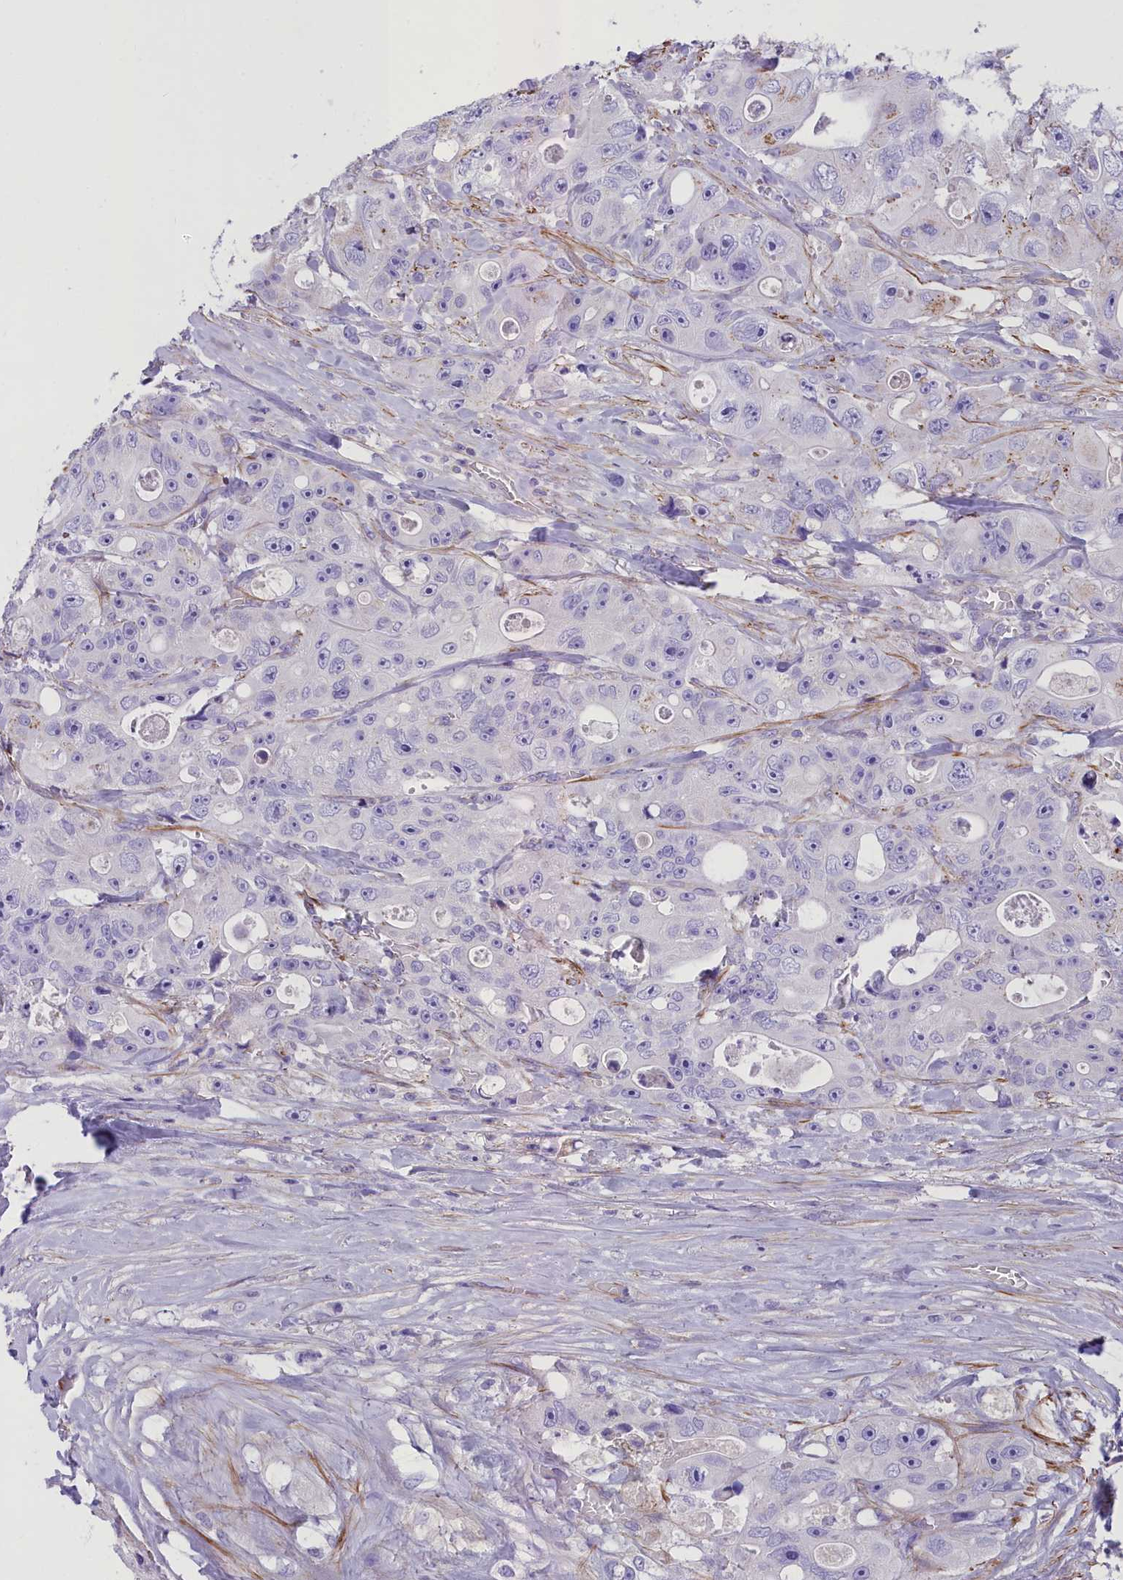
{"staining": {"intensity": "negative", "quantity": "none", "location": "none"}, "tissue": "colorectal cancer", "cell_type": "Tumor cells", "image_type": "cancer", "snomed": [{"axis": "morphology", "description": "Adenocarcinoma, NOS"}, {"axis": "topography", "description": "Colon"}], "caption": "DAB (3,3'-diaminobenzidine) immunohistochemical staining of colorectal cancer exhibits no significant staining in tumor cells.", "gene": "GFRA1", "patient": {"sex": "female", "age": 46}}